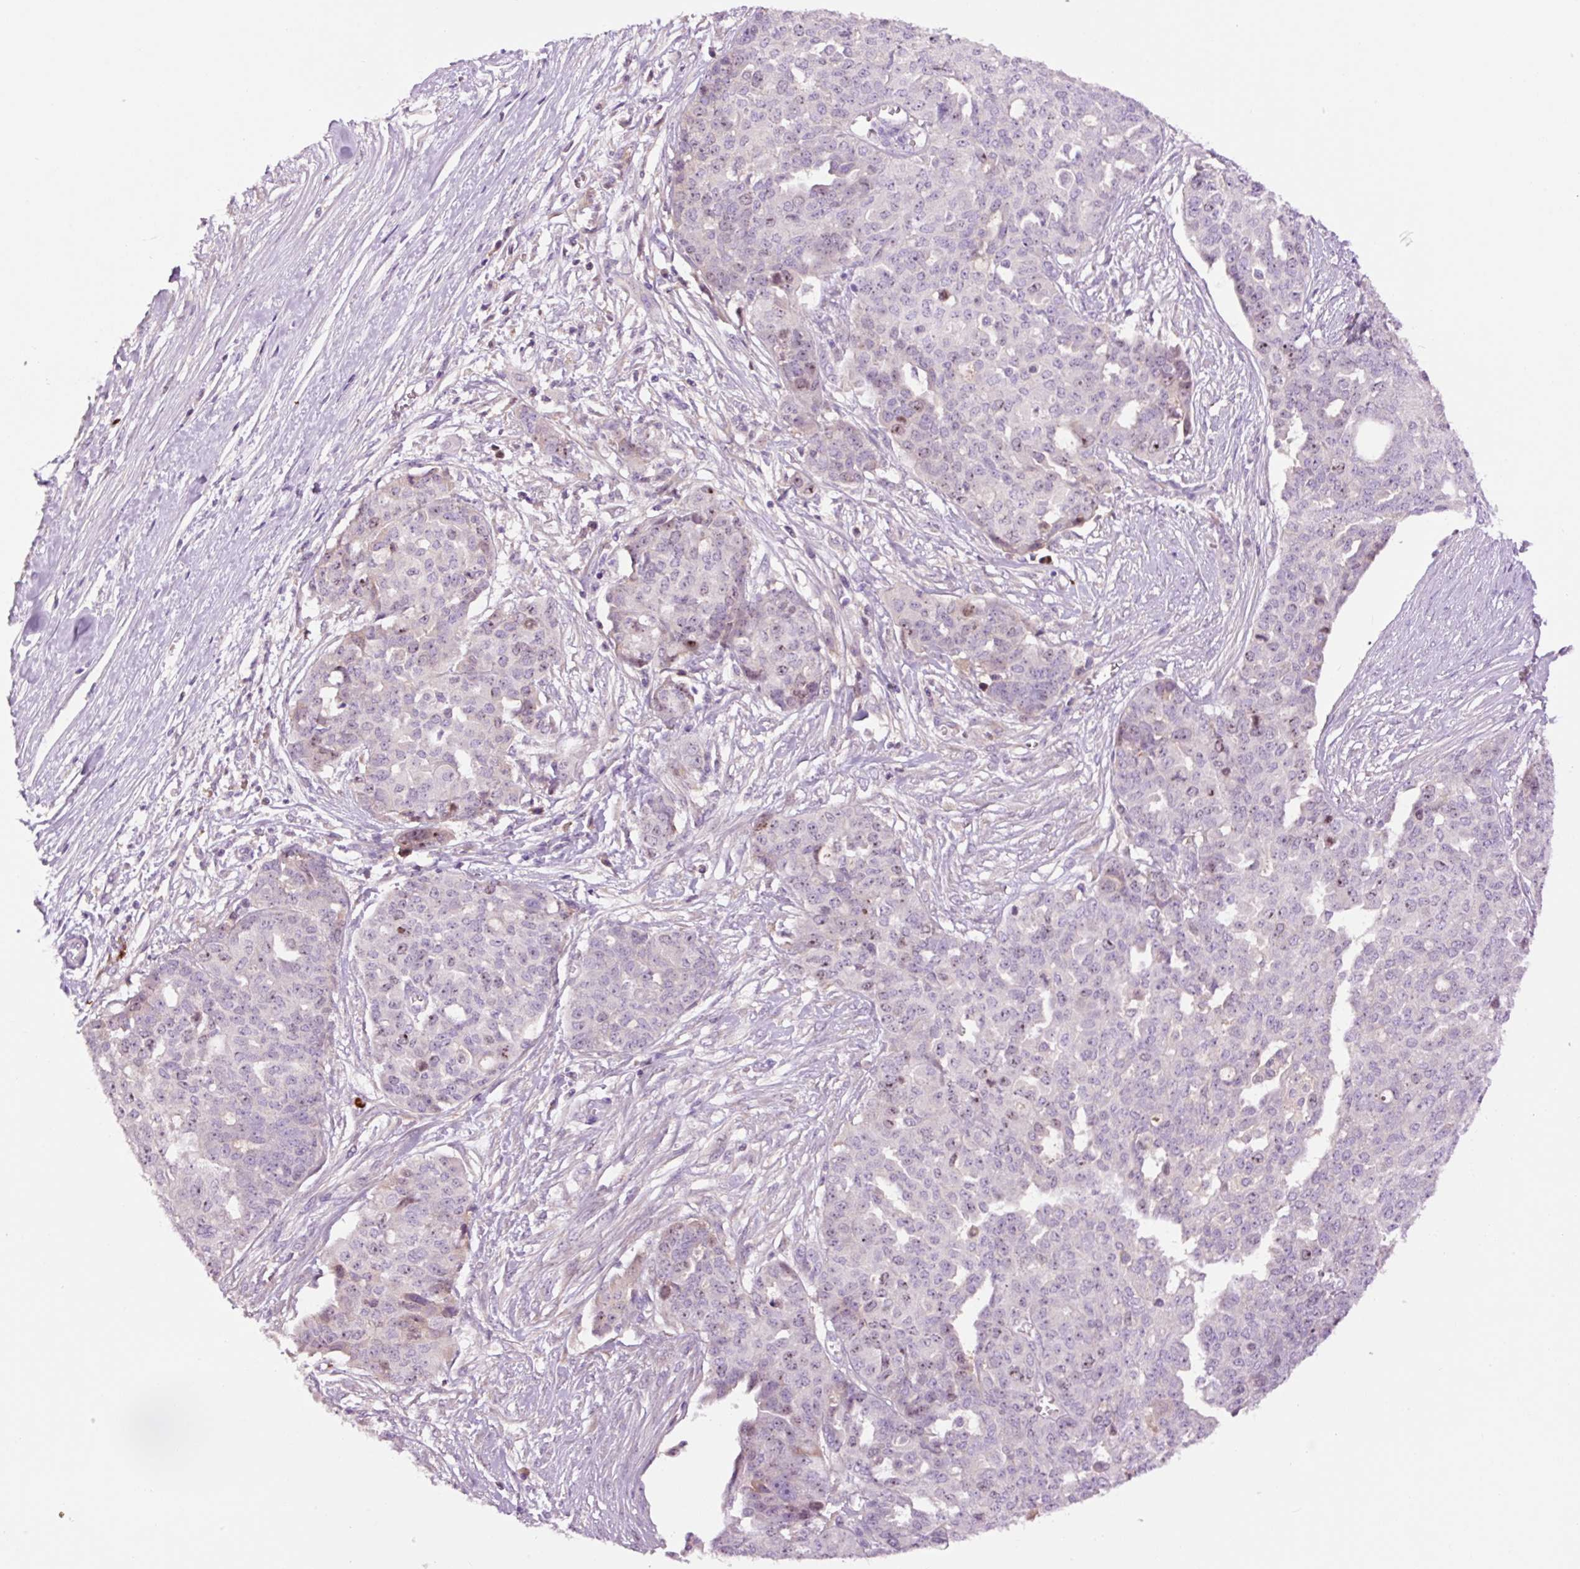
{"staining": {"intensity": "weak", "quantity": "<25%", "location": "nuclear"}, "tissue": "ovarian cancer", "cell_type": "Tumor cells", "image_type": "cancer", "snomed": [{"axis": "morphology", "description": "Cystadenocarcinoma, serous, NOS"}, {"axis": "topography", "description": "Soft tissue"}, {"axis": "topography", "description": "Ovary"}], "caption": "A photomicrograph of human ovarian cancer is negative for staining in tumor cells.", "gene": "DPPA4", "patient": {"sex": "female", "age": 57}}